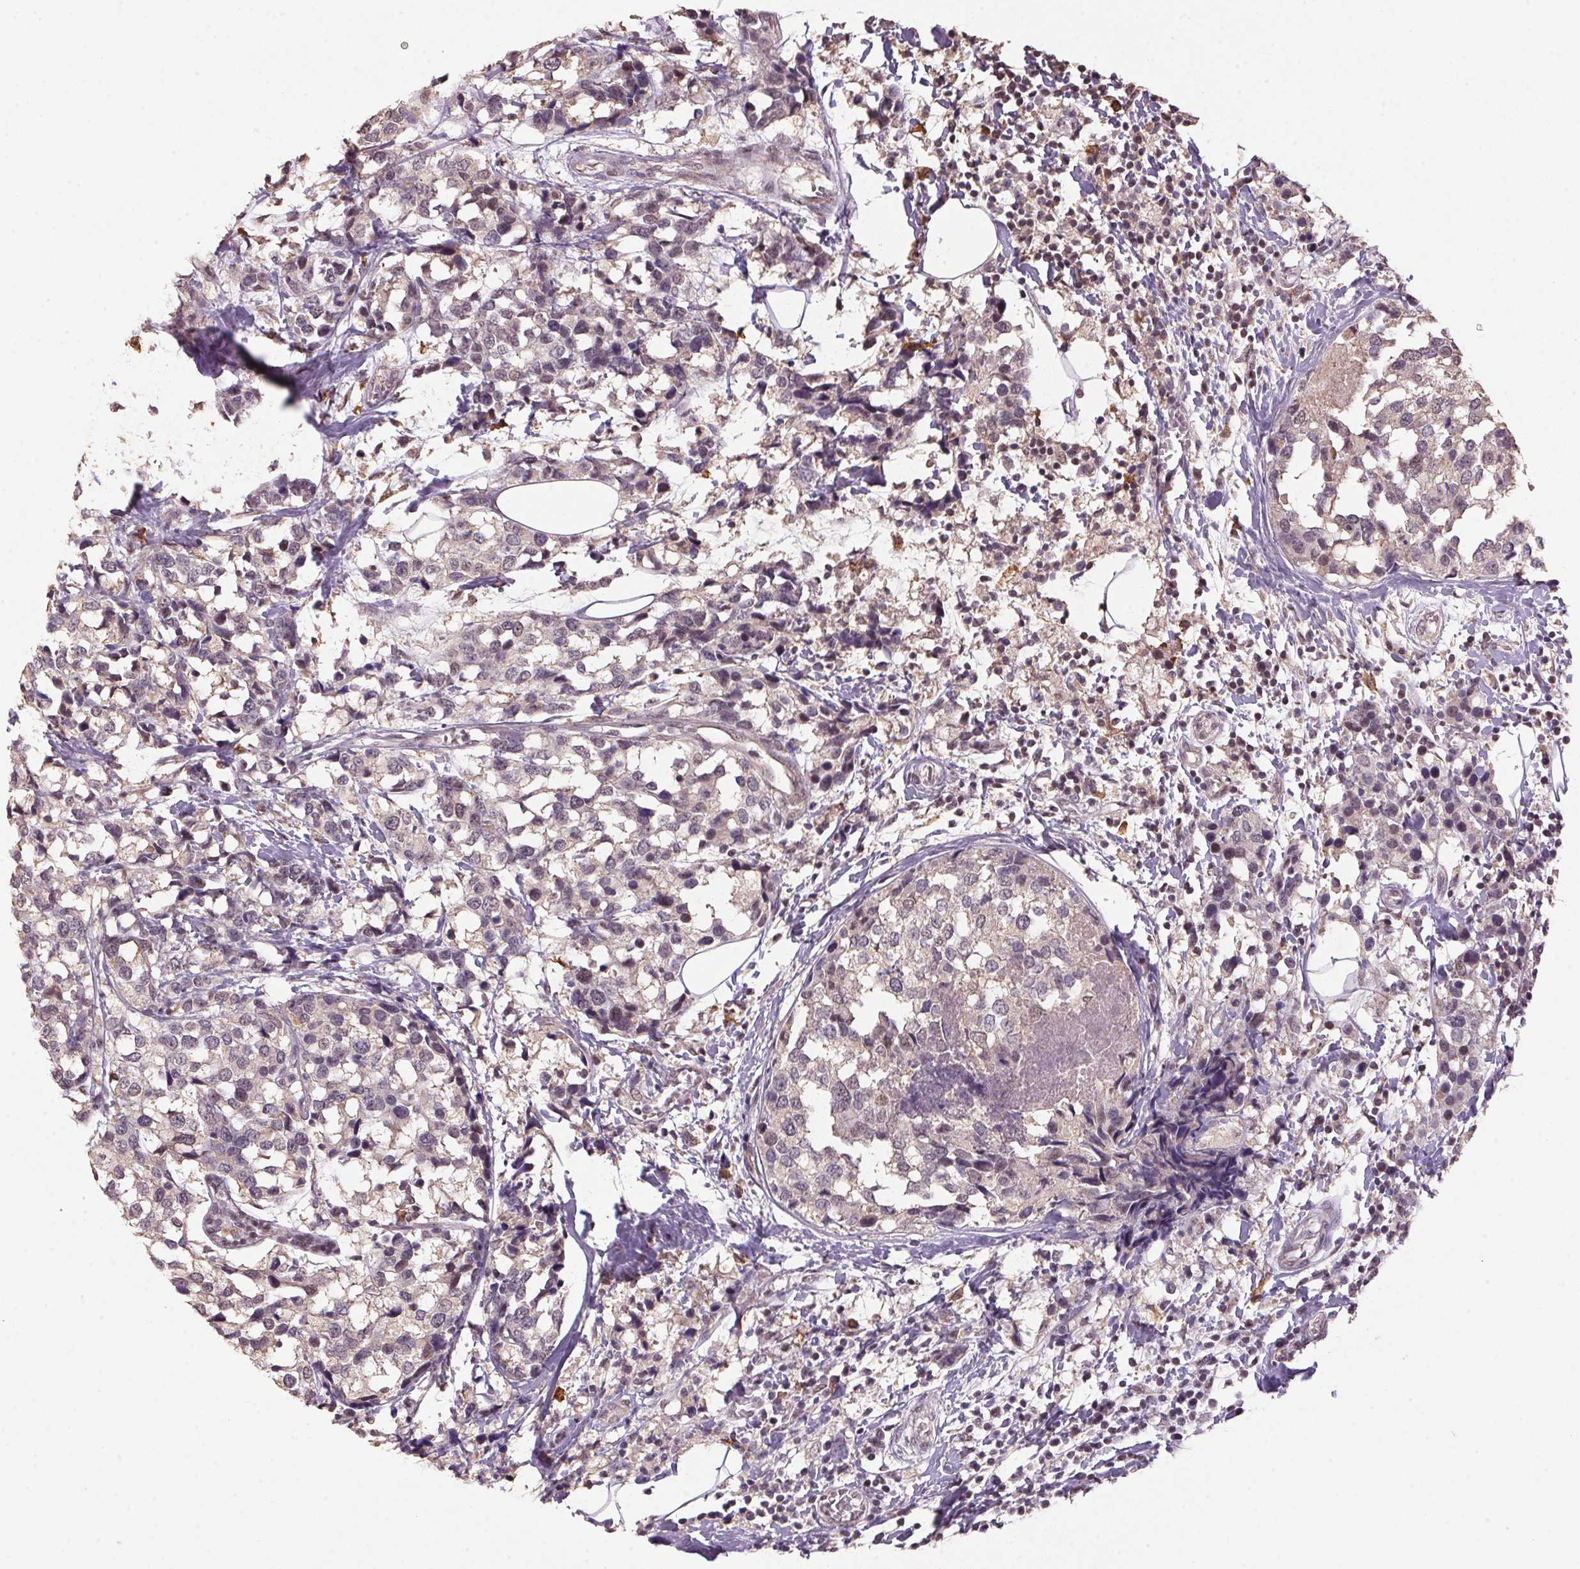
{"staining": {"intensity": "weak", "quantity": "<25%", "location": "cytoplasmic/membranous"}, "tissue": "breast cancer", "cell_type": "Tumor cells", "image_type": "cancer", "snomed": [{"axis": "morphology", "description": "Lobular carcinoma"}, {"axis": "topography", "description": "Breast"}], "caption": "High power microscopy image of an immunohistochemistry photomicrograph of breast cancer (lobular carcinoma), revealing no significant expression in tumor cells.", "gene": "ZBTB4", "patient": {"sex": "female", "age": 59}}